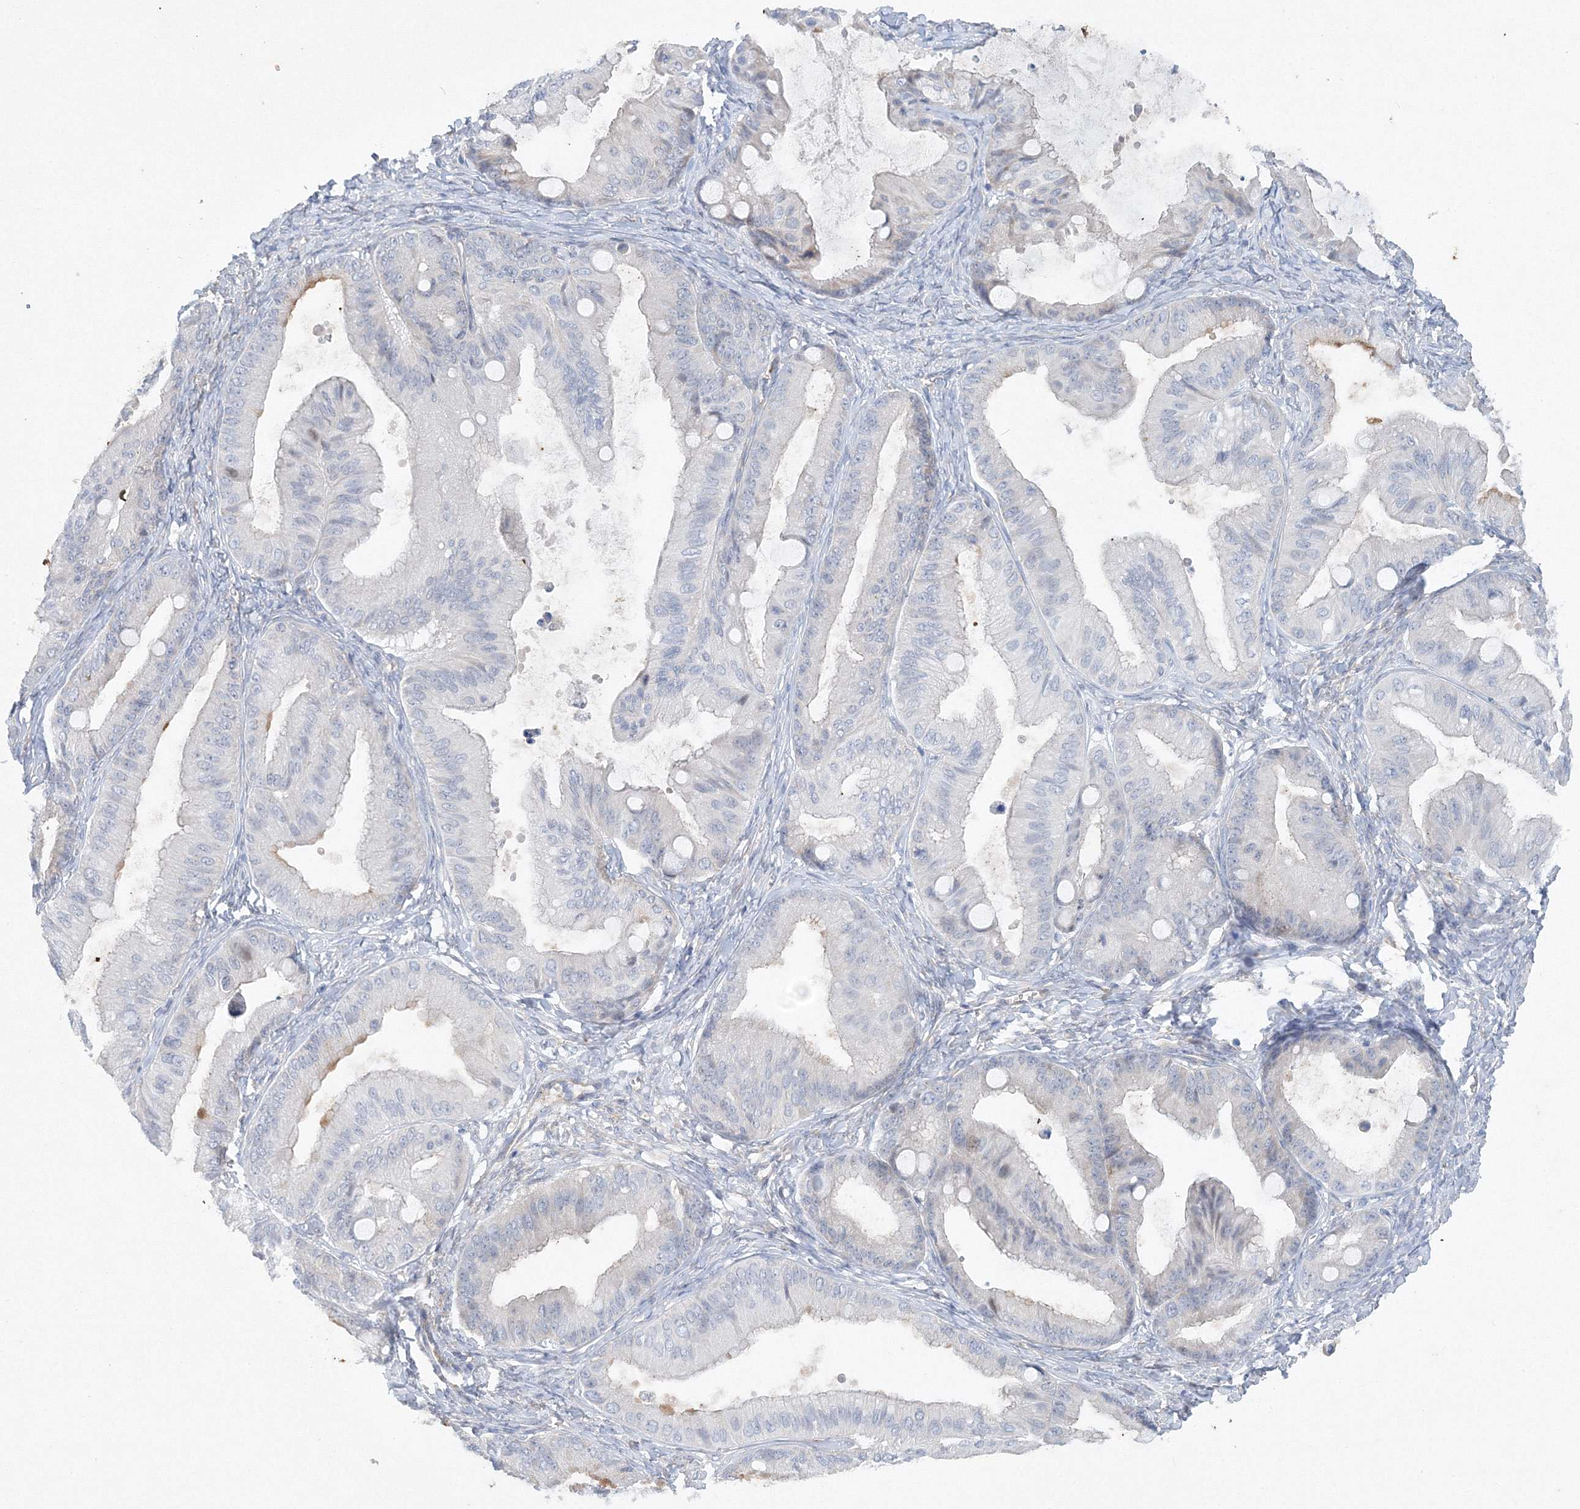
{"staining": {"intensity": "negative", "quantity": "none", "location": "none"}, "tissue": "ovarian cancer", "cell_type": "Tumor cells", "image_type": "cancer", "snomed": [{"axis": "morphology", "description": "Cystadenocarcinoma, mucinous, NOS"}, {"axis": "topography", "description": "Ovary"}], "caption": "Ovarian cancer (mucinous cystadenocarcinoma) stained for a protein using immunohistochemistry (IHC) reveals no staining tumor cells.", "gene": "TANC1", "patient": {"sex": "female", "age": 71}}